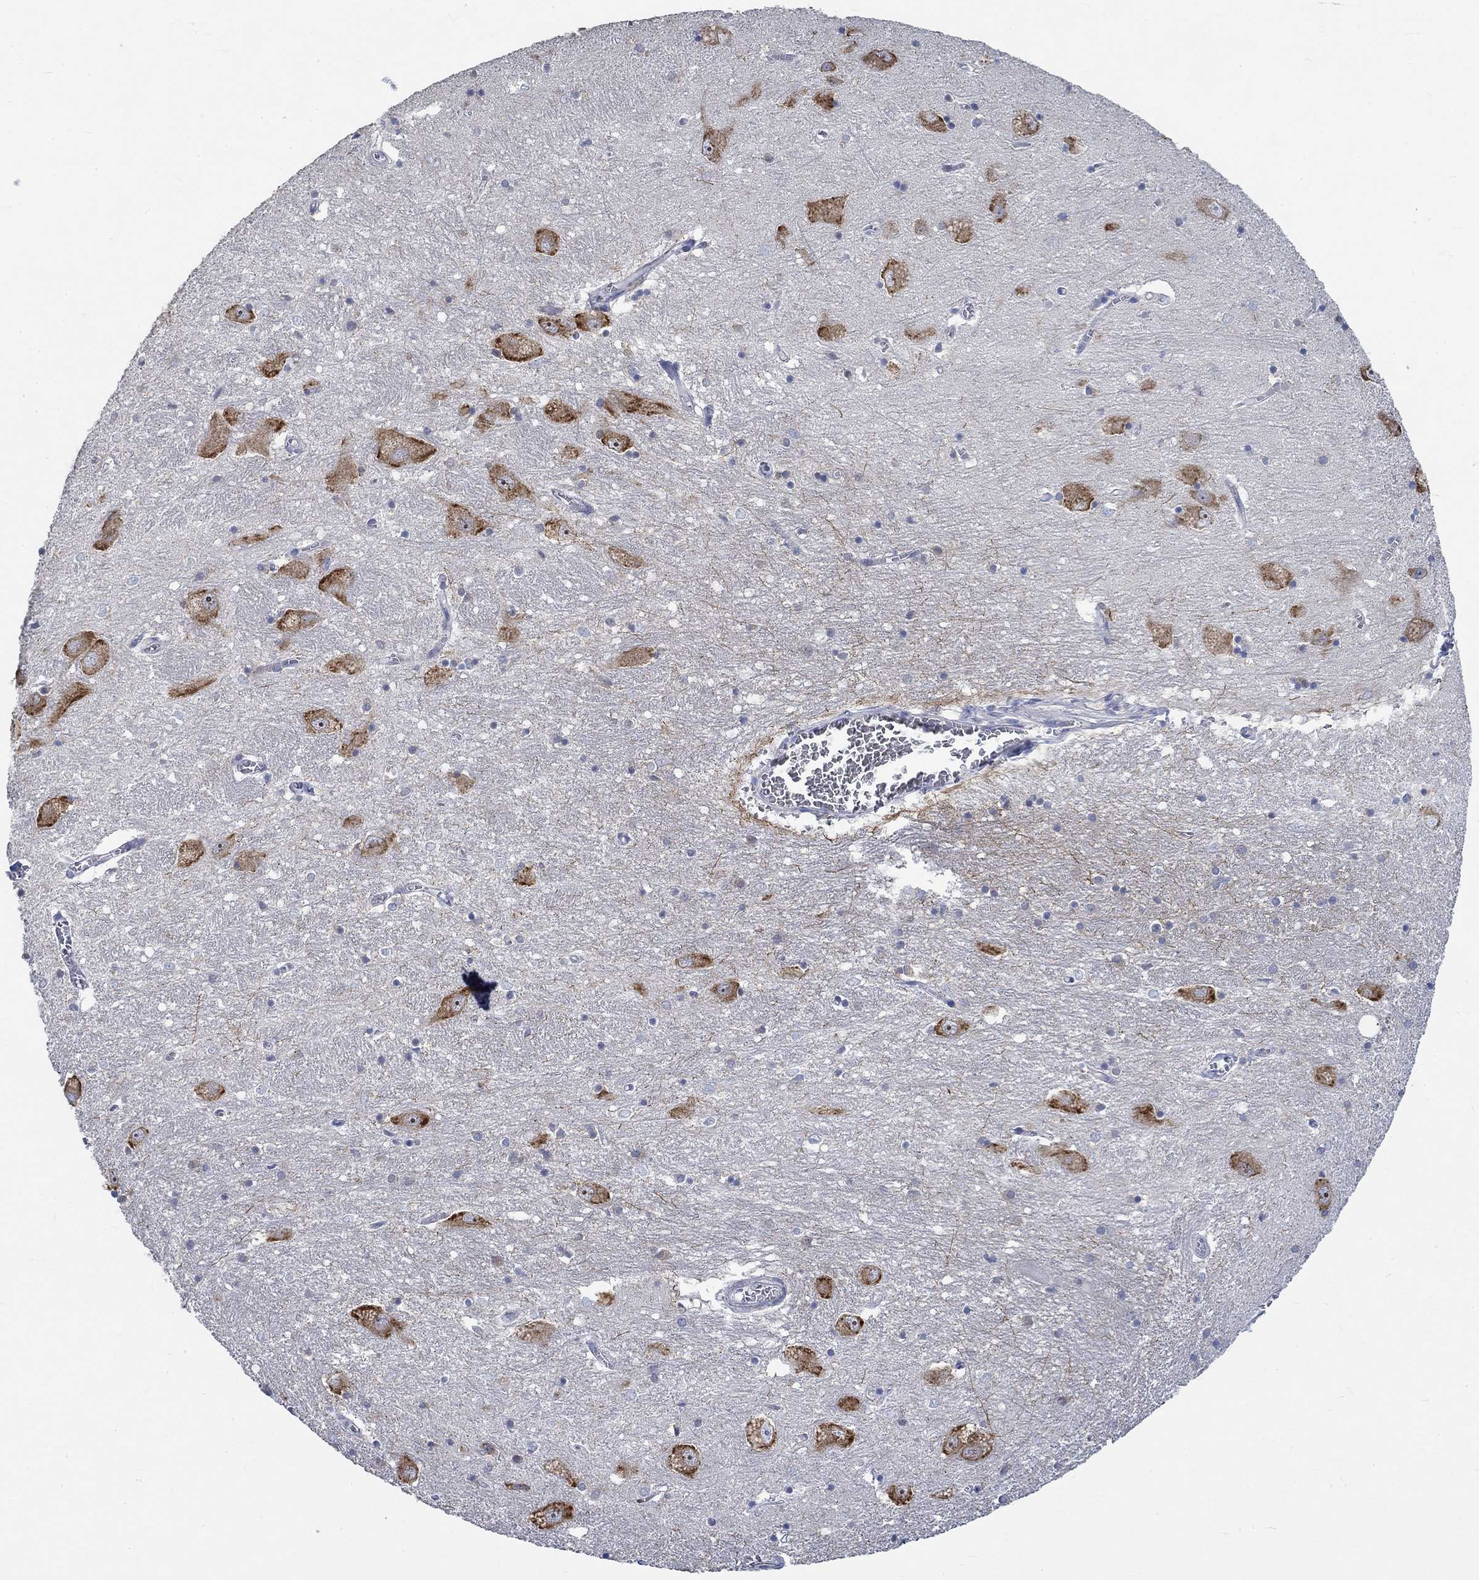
{"staining": {"intensity": "negative", "quantity": "none", "location": "none"}, "tissue": "caudate", "cell_type": "Glial cells", "image_type": "normal", "snomed": [{"axis": "morphology", "description": "Normal tissue, NOS"}, {"axis": "topography", "description": "Lateral ventricle wall"}], "caption": "A histopathology image of caudate stained for a protein reveals no brown staining in glial cells. (DAB immunohistochemistry, high magnification).", "gene": "MMP24", "patient": {"sex": "male", "age": 54}}